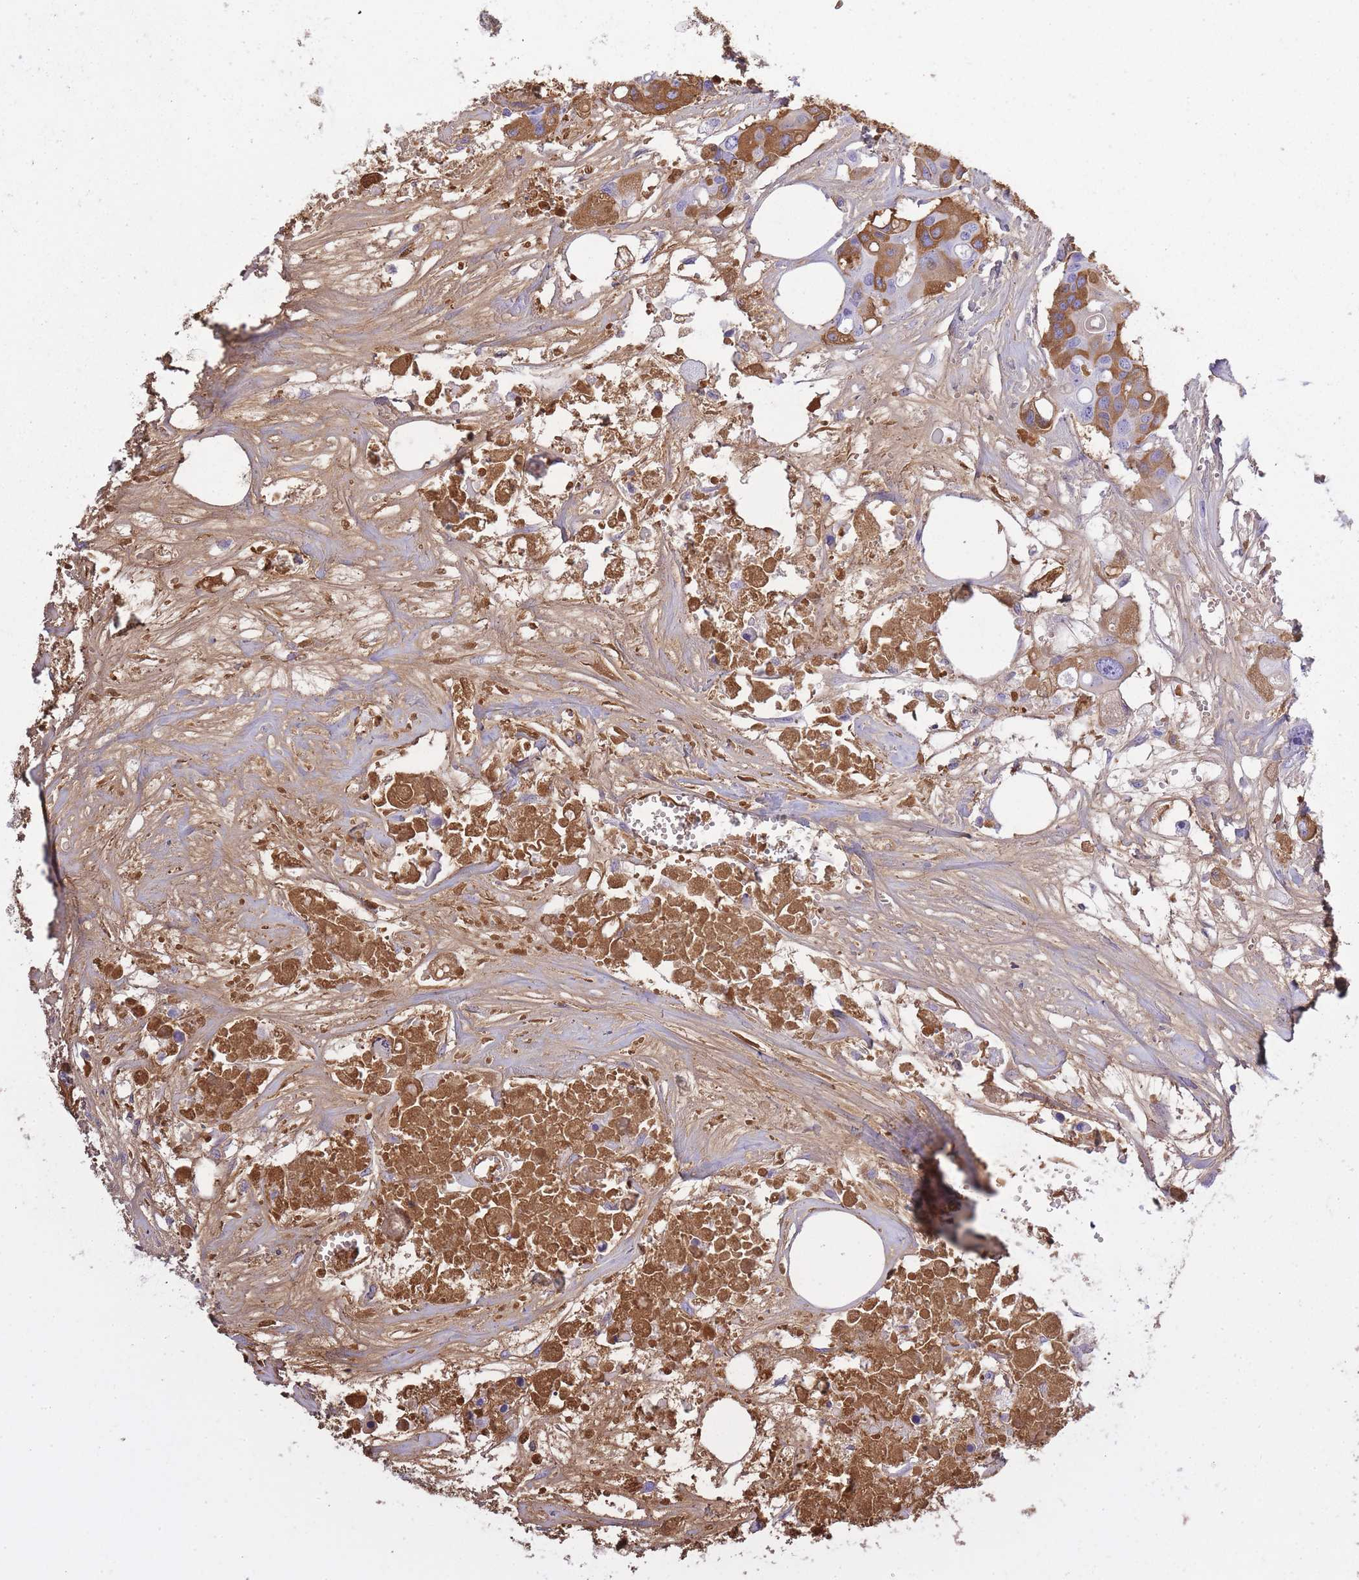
{"staining": {"intensity": "moderate", "quantity": ">75%", "location": "cytoplasmic/membranous"}, "tissue": "colorectal cancer", "cell_type": "Tumor cells", "image_type": "cancer", "snomed": [{"axis": "morphology", "description": "Adenocarcinoma, NOS"}, {"axis": "topography", "description": "Colon"}], "caption": "DAB immunohistochemical staining of human colorectal adenocarcinoma displays moderate cytoplasmic/membranous protein positivity in approximately >75% of tumor cells.", "gene": "IGKV1D-42", "patient": {"sex": "male", "age": 77}}